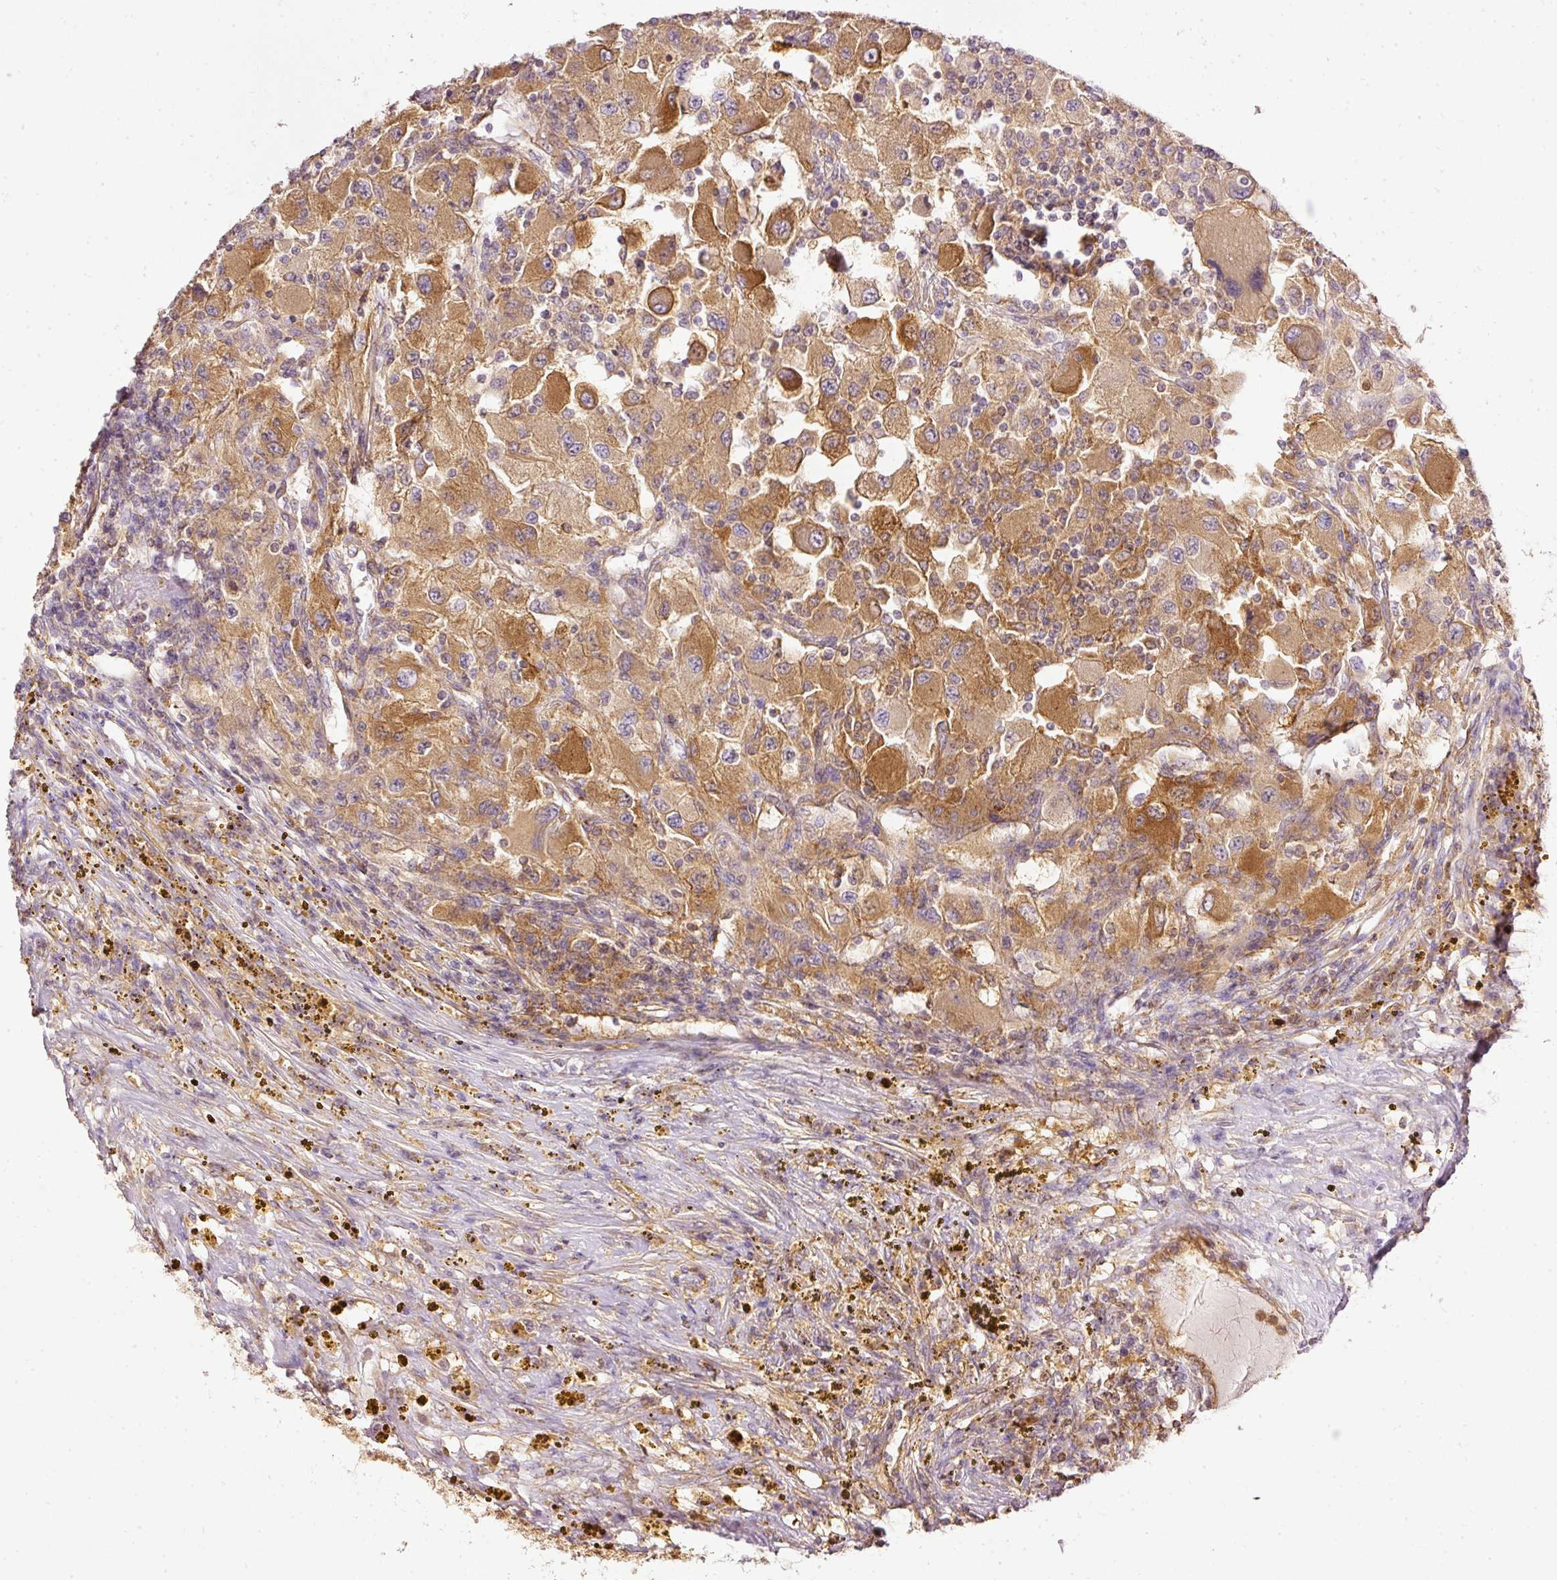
{"staining": {"intensity": "moderate", "quantity": "25%-75%", "location": "cytoplasmic/membranous"}, "tissue": "renal cancer", "cell_type": "Tumor cells", "image_type": "cancer", "snomed": [{"axis": "morphology", "description": "Adenocarcinoma, NOS"}, {"axis": "topography", "description": "Kidney"}], "caption": "IHC of human adenocarcinoma (renal) displays medium levels of moderate cytoplasmic/membranous positivity in approximately 25%-75% of tumor cells.", "gene": "ARMH3", "patient": {"sex": "female", "age": 67}}